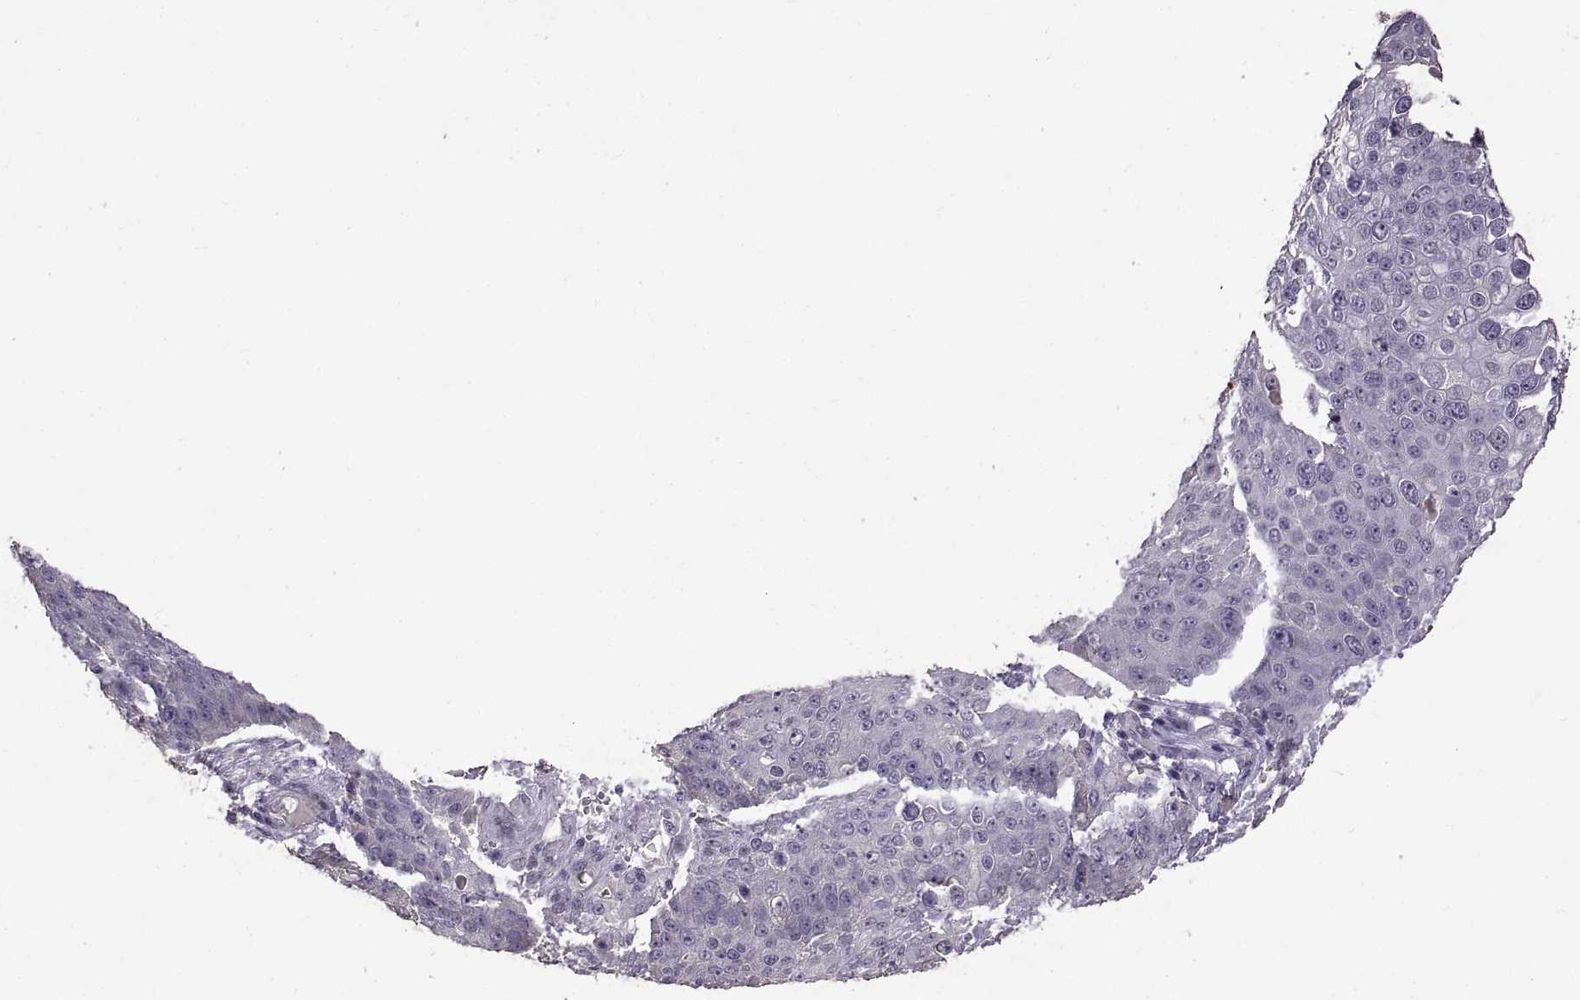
{"staining": {"intensity": "negative", "quantity": "none", "location": "none"}, "tissue": "skin cancer", "cell_type": "Tumor cells", "image_type": "cancer", "snomed": [{"axis": "morphology", "description": "Squamous cell carcinoma, NOS"}, {"axis": "topography", "description": "Skin"}], "caption": "Human skin cancer stained for a protein using immunohistochemistry exhibits no expression in tumor cells.", "gene": "DEFB136", "patient": {"sex": "male", "age": 71}}